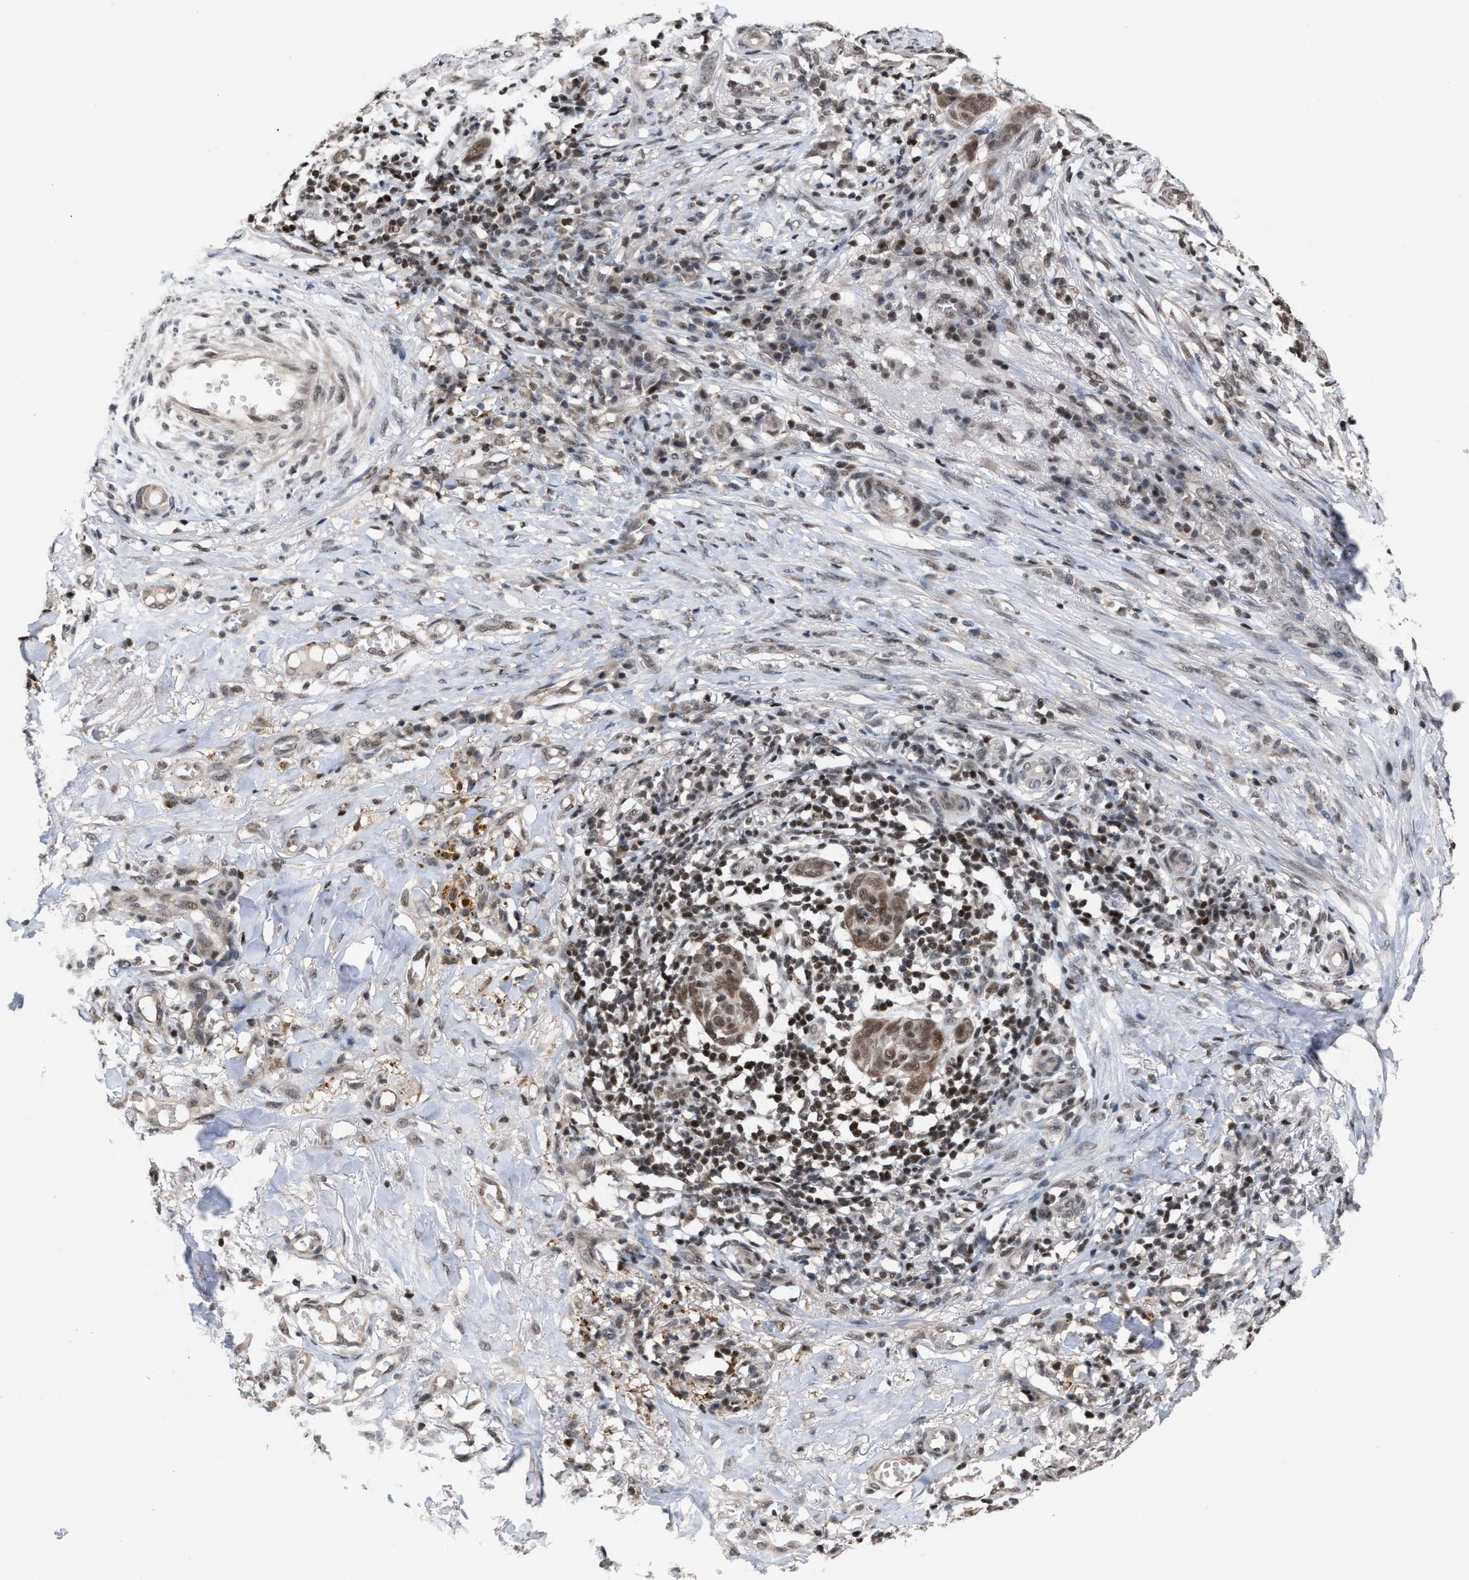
{"staining": {"intensity": "weak", "quantity": ">75%", "location": "cytoplasmic/membranous,nuclear"}, "tissue": "skin cancer", "cell_type": "Tumor cells", "image_type": "cancer", "snomed": [{"axis": "morphology", "description": "Basal cell carcinoma"}, {"axis": "topography", "description": "Skin"}], "caption": "Human skin cancer stained for a protein (brown) shows weak cytoplasmic/membranous and nuclear positive expression in about >75% of tumor cells.", "gene": "C9orf78", "patient": {"sex": "male", "age": 85}}